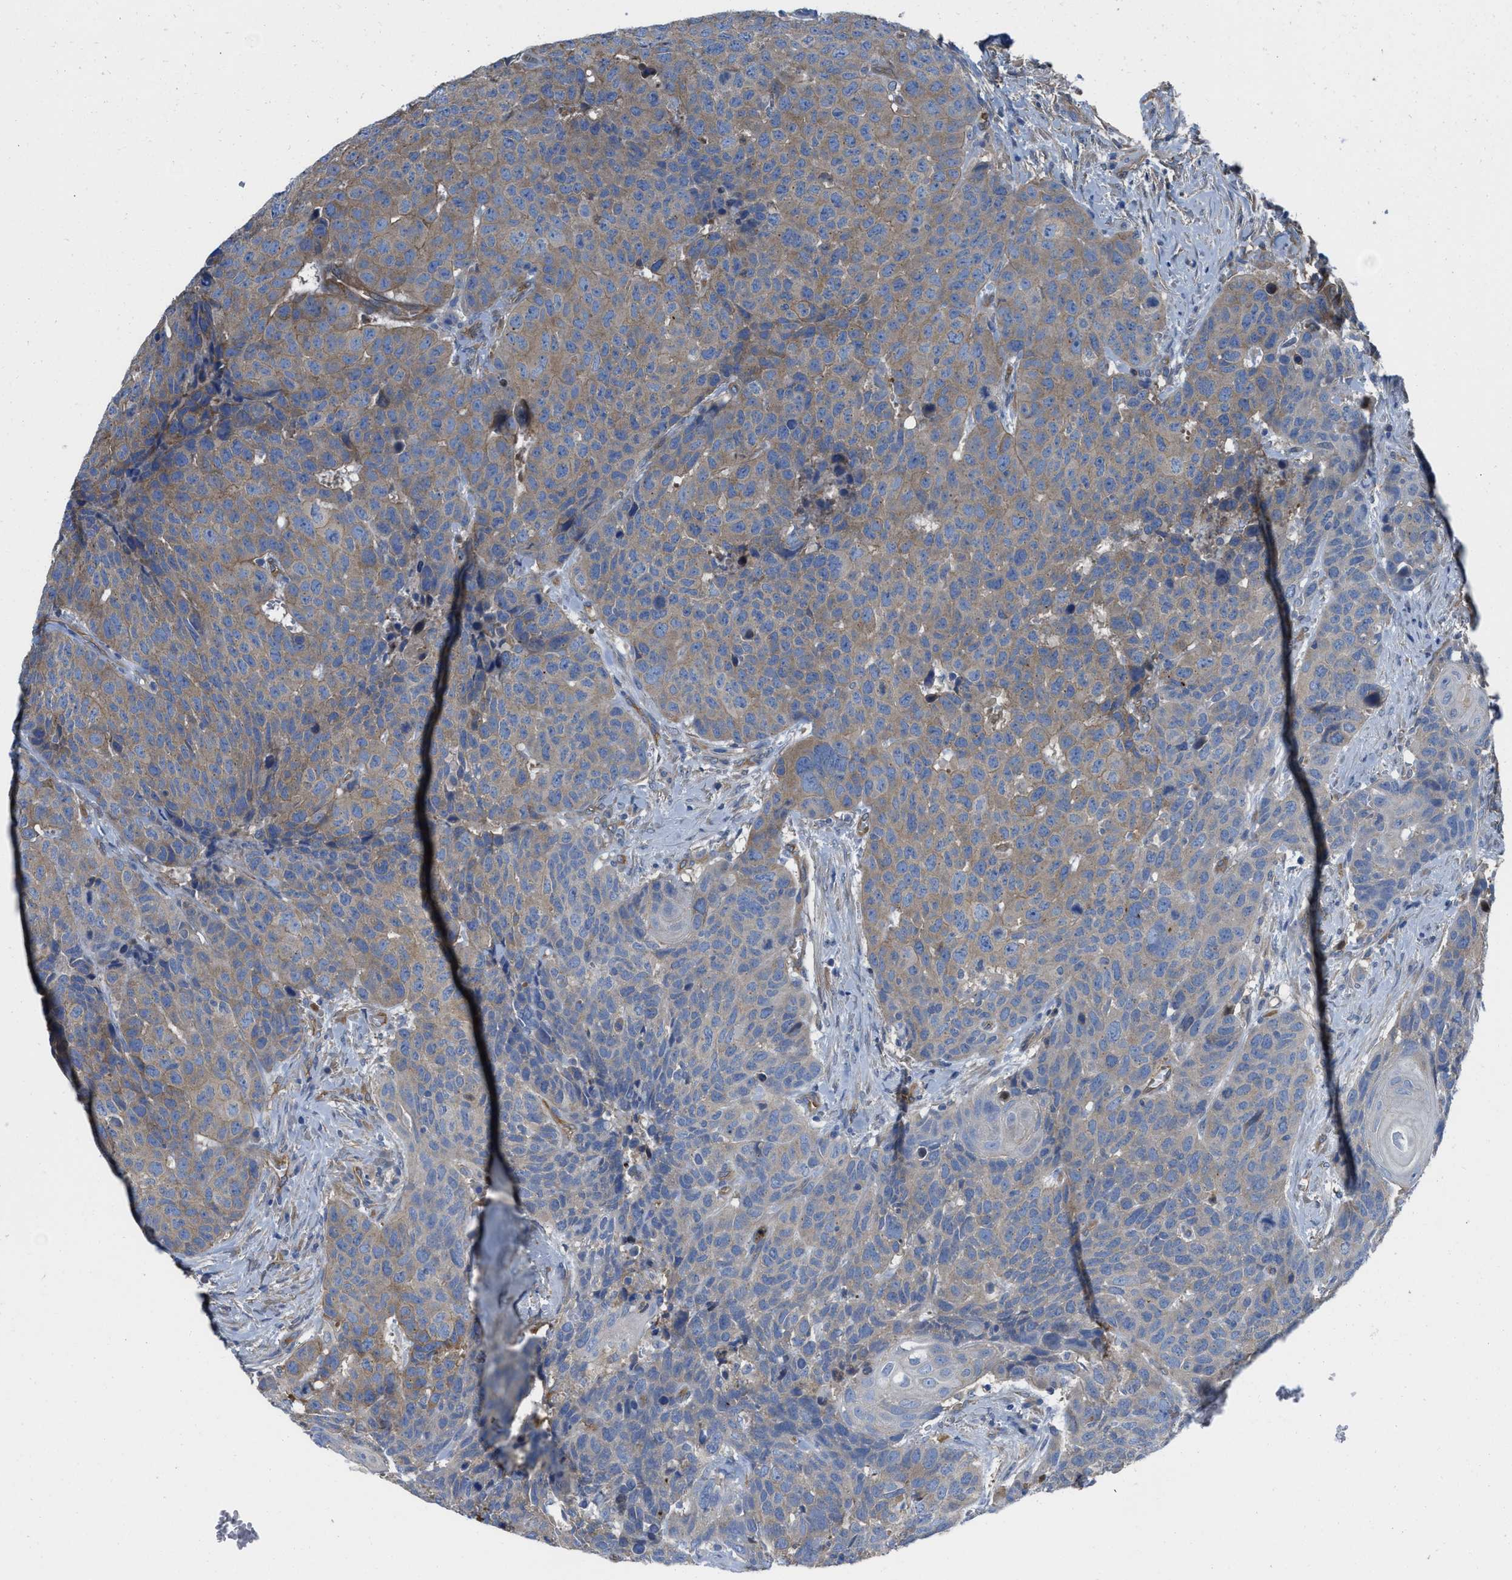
{"staining": {"intensity": "weak", "quantity": ">75%", "location": "cytoplasmic/membranous"}, "tissue": "head and neck cancer", "cell_type": "Tumor cells", "image_type": "cancer", "snomed": [{"axis": "morphology", "description": "Squamous cell carcinoma, NOS"}, {"axis": "topography", "description": "Head-Neck"}], "caption": "Immunohistochemistry of human squamous cell carcinoma (head and neck) demonstrates low levels of weak cytoplasmic/membranous expression in approximately >75% of tumor cells.", "gene": "TRIOBP", "patient": {"sex": "male", "age": 66}}